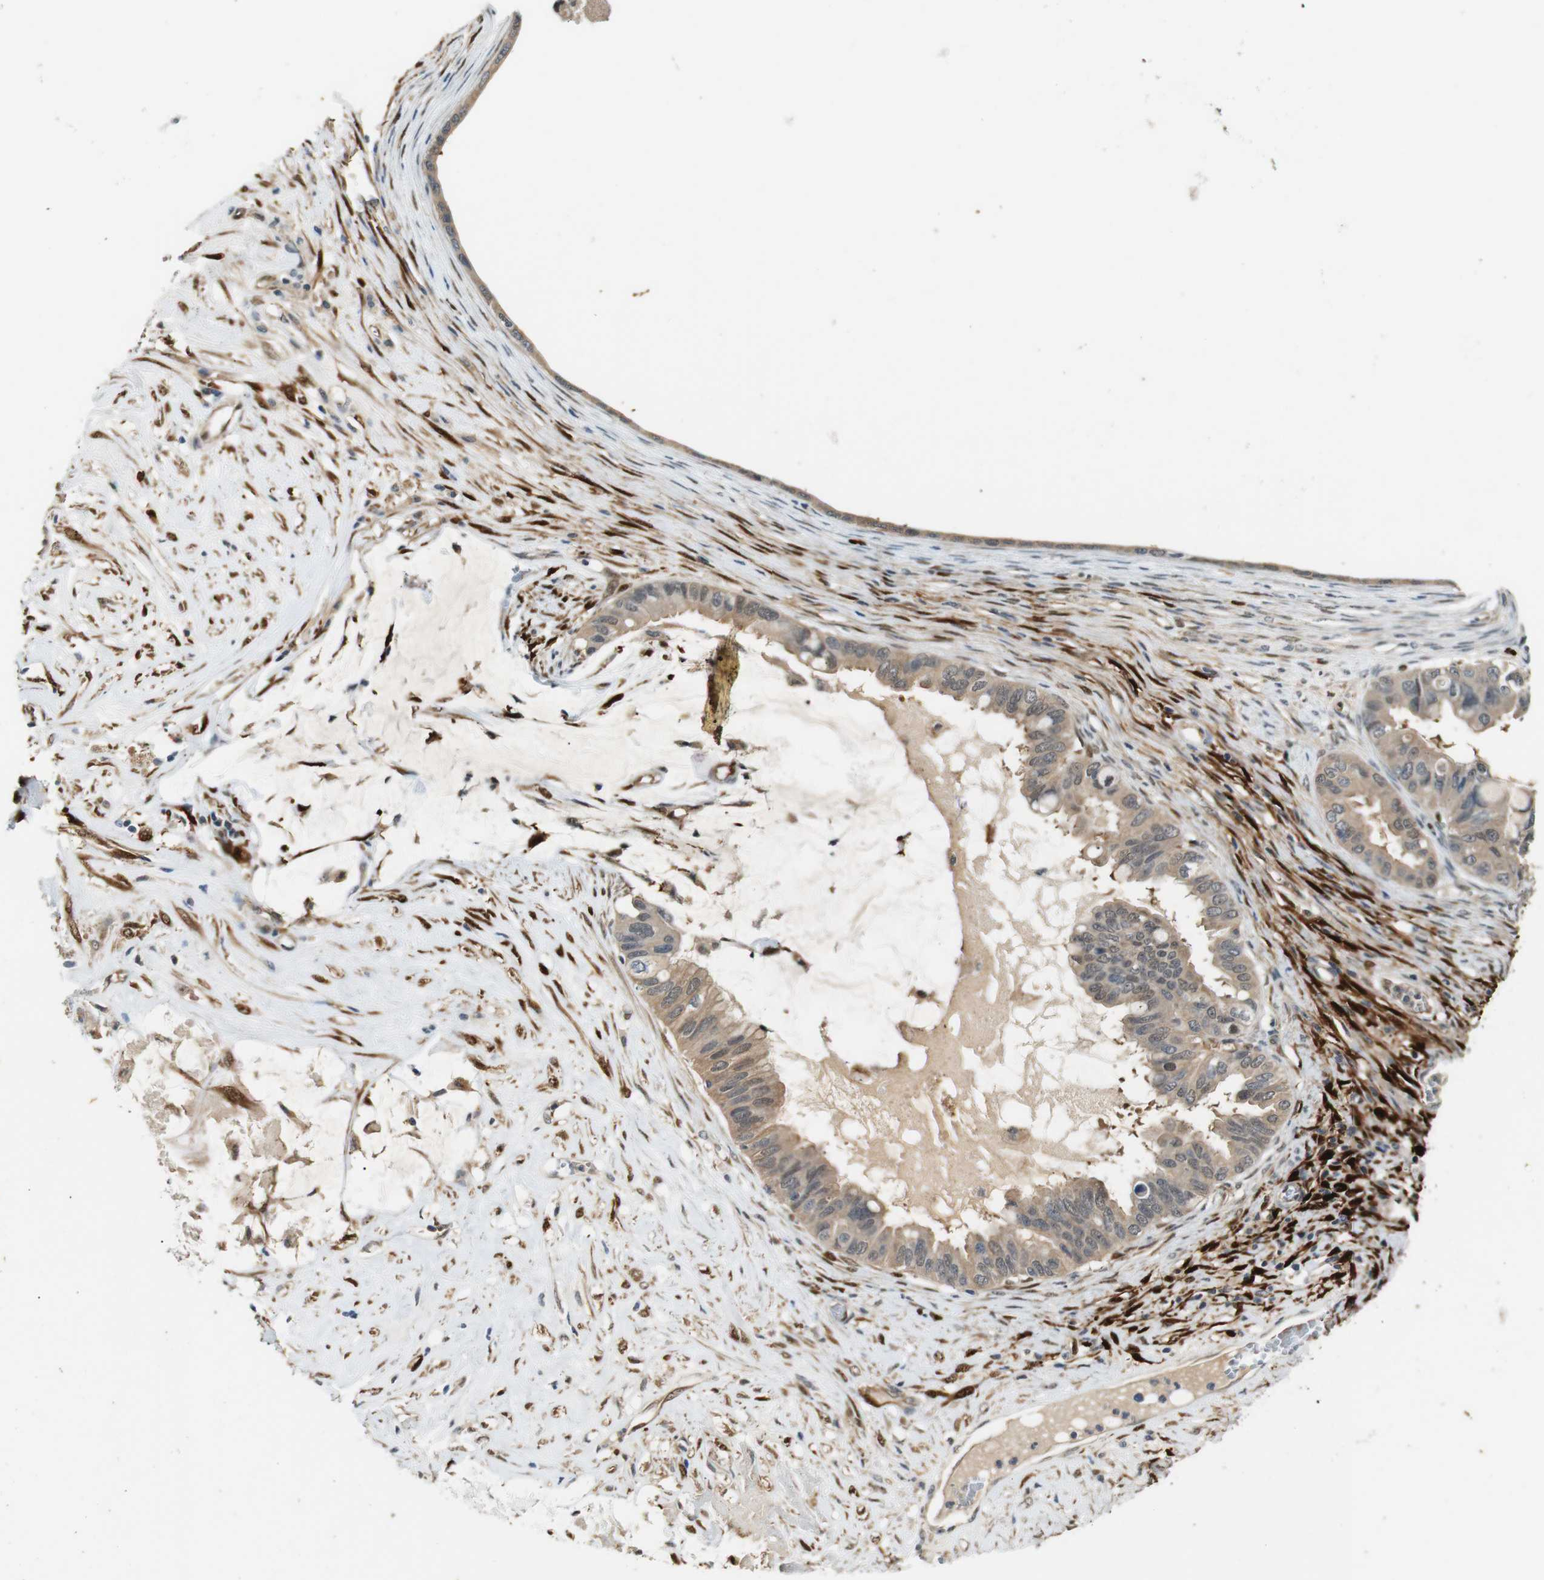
{"staining": {"intensity": "weak", "quantity": ">75%", "location": "cytoplasmic/membranous"}, "tissue": "ovarian cancer", "cell_type": "Tumor cells", "image_type": "cancer", "snomed": [{"axis": "morphology", "description": "Cystadenocarcinoma, mucinous, NOS"}, {"axis": "topography", "description": "Ovary"}], "caption": "An image showing weak cytoplasmic/membranous positivity in approximately >75% of tumor cells in ovarian mucinous cystadenocarcinoma, as visualized by brown immunohistochemical staining.", "gene": "LXN", "patient": {"sex": "female", "age": 80}}